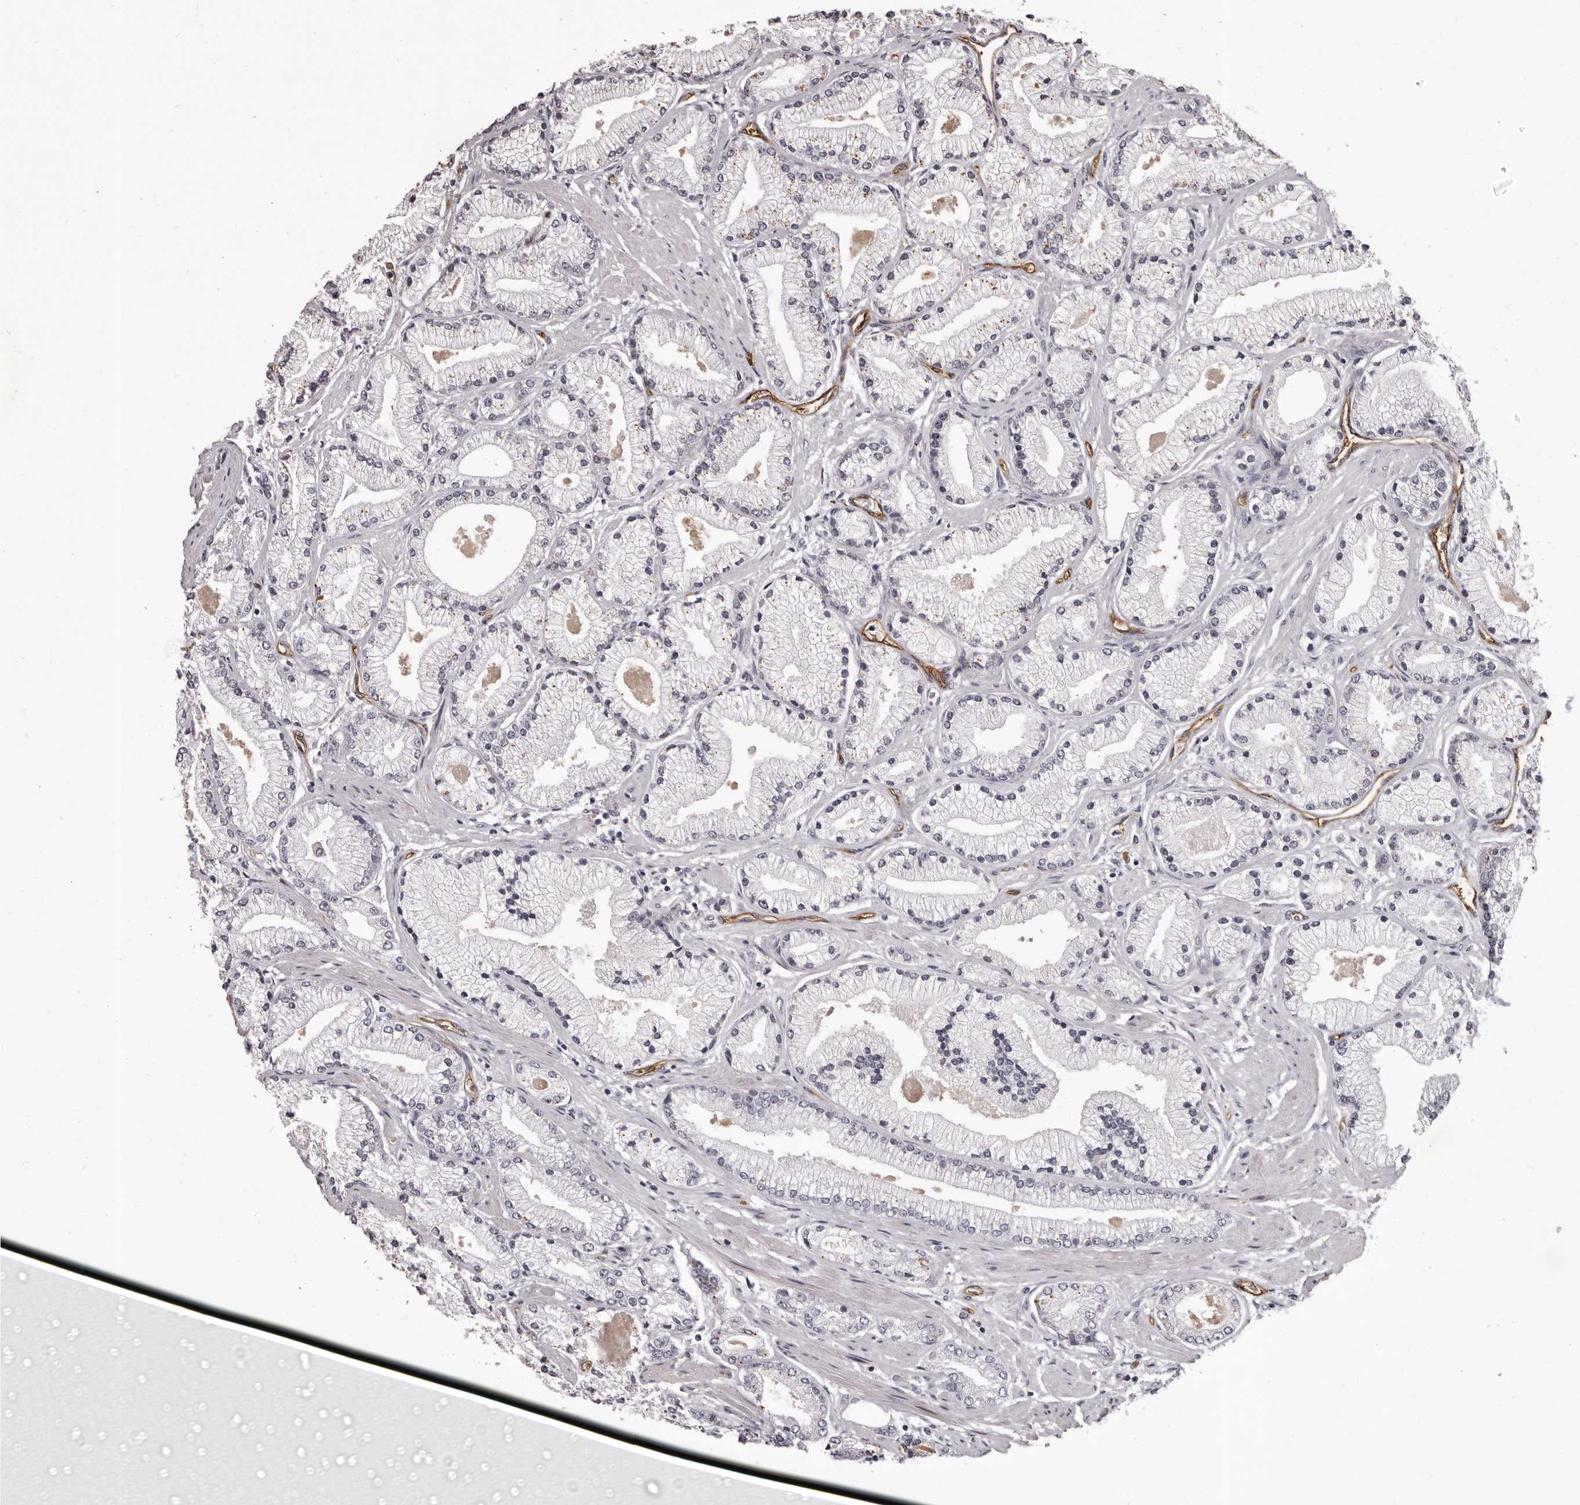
{"staining": {"intensity": "negative", "quantity": "none", "location": "none"}, "tissue": "prostate cancer", "cell_type": "Tumor cells", "image_type": "cancer", "snomed": [{"axis": "morphology", "description": "Adenocarcinoma, High grade"}, {"axis": "topography", "description": "Prostate"}], "caption": "High-grade adenocarcinoma (prostate) was stained to show a protein in brown. There is no significant positivity in tumor cells. Nuclei are stained in blue.", "gene": "GPR78", "patient": {"sex": "male", "age": 50}}